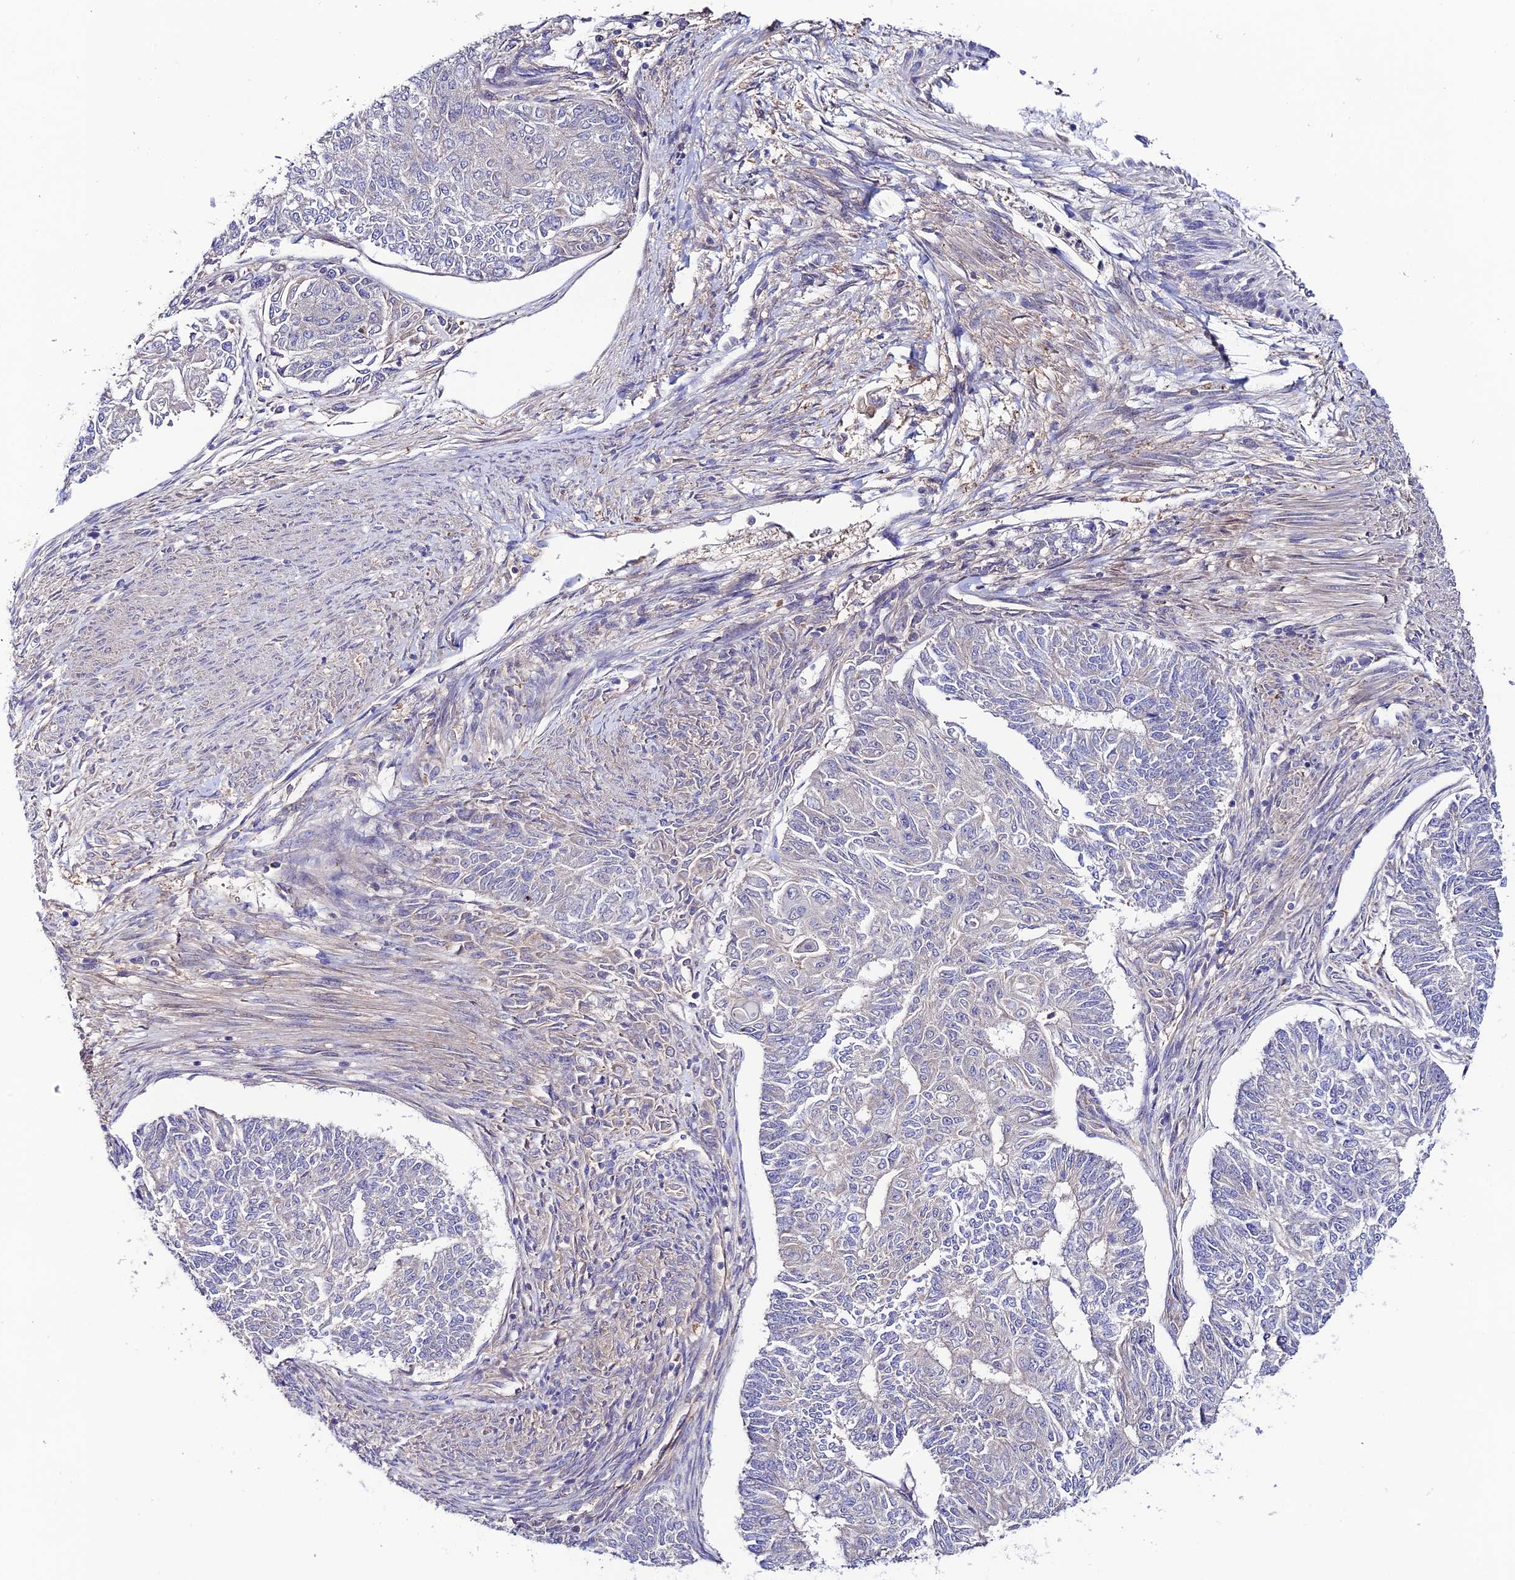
{"staining": {"intensity": "negative", "quantity": "none", "location": "none"}, "tissue": "endometrial cancer", "cell_type": "Tumor cells", "image_type": "cancer", "snomed": [{"axis": "morphology", "description": "Adenocarcinoma, NOS"}, {"axis": "topography", "description": "Endometrium"}], "caption": "Tumor cells are negative for brown protein staining in adenocarcinoma (endometrial).", "gene": "BRME1", "patient": {"sex": "female", "age": 32}}